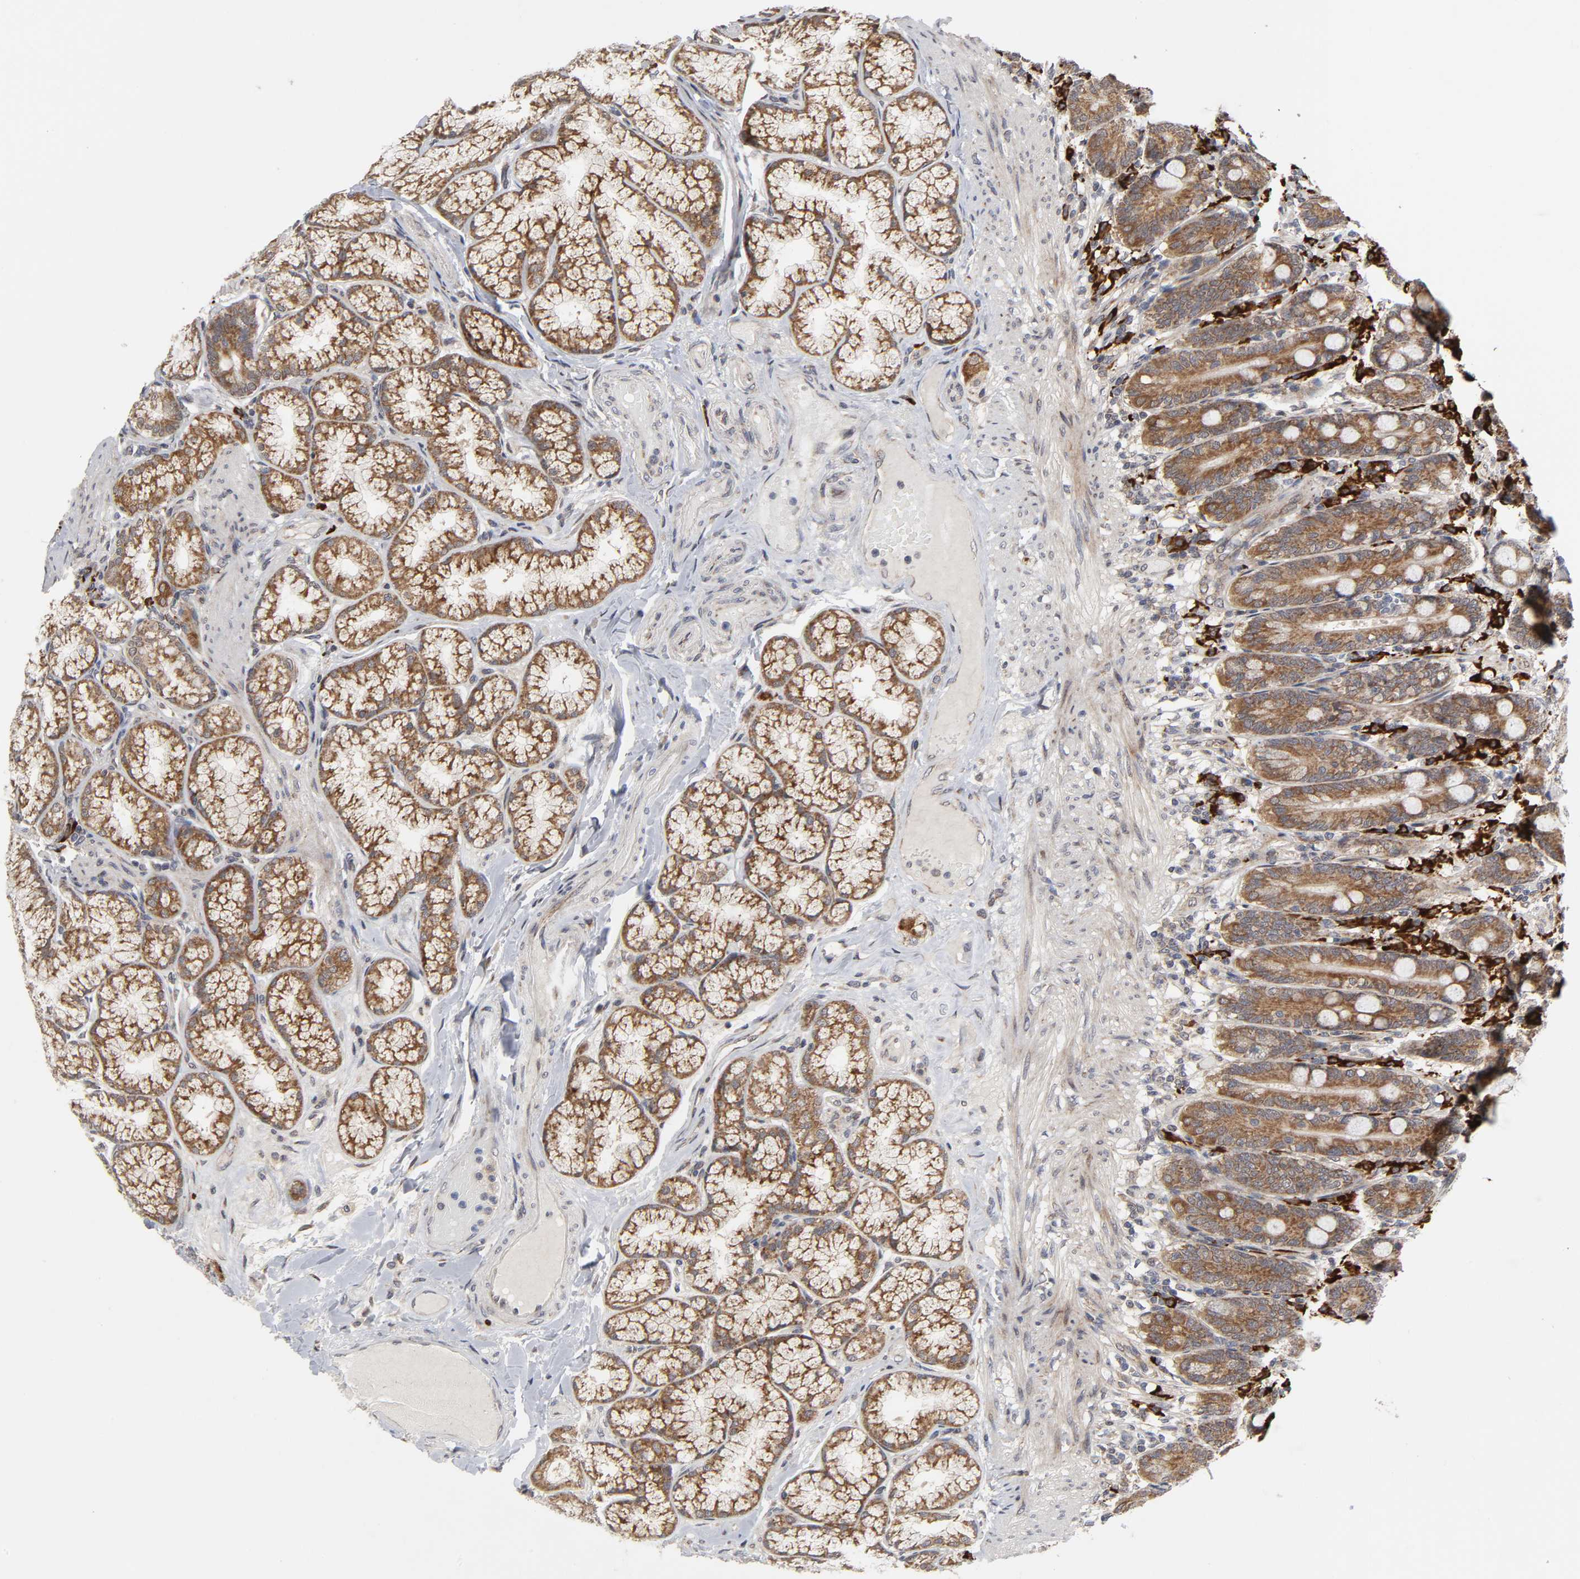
{"staining": {"intensity": "moderate", "quantity": ">75%", "location": "cytoplasmic/membranous"}, "tissue": "duodenum", "cell_type": "Glandular cells", "image_type": "normal", "snomed": [{"axis": "morphology", "description": "Normal tissue, NOS"}, {"axis": "topography", "description": "Duodenum"}], "caption": "IHC of normal duodenum shows medium levels of moderate cytoplasmic/membranous positivity in about >75% of glandular cells.", "gene": "SLC30A9", "patient": {"sex": "female", "age": 64}}